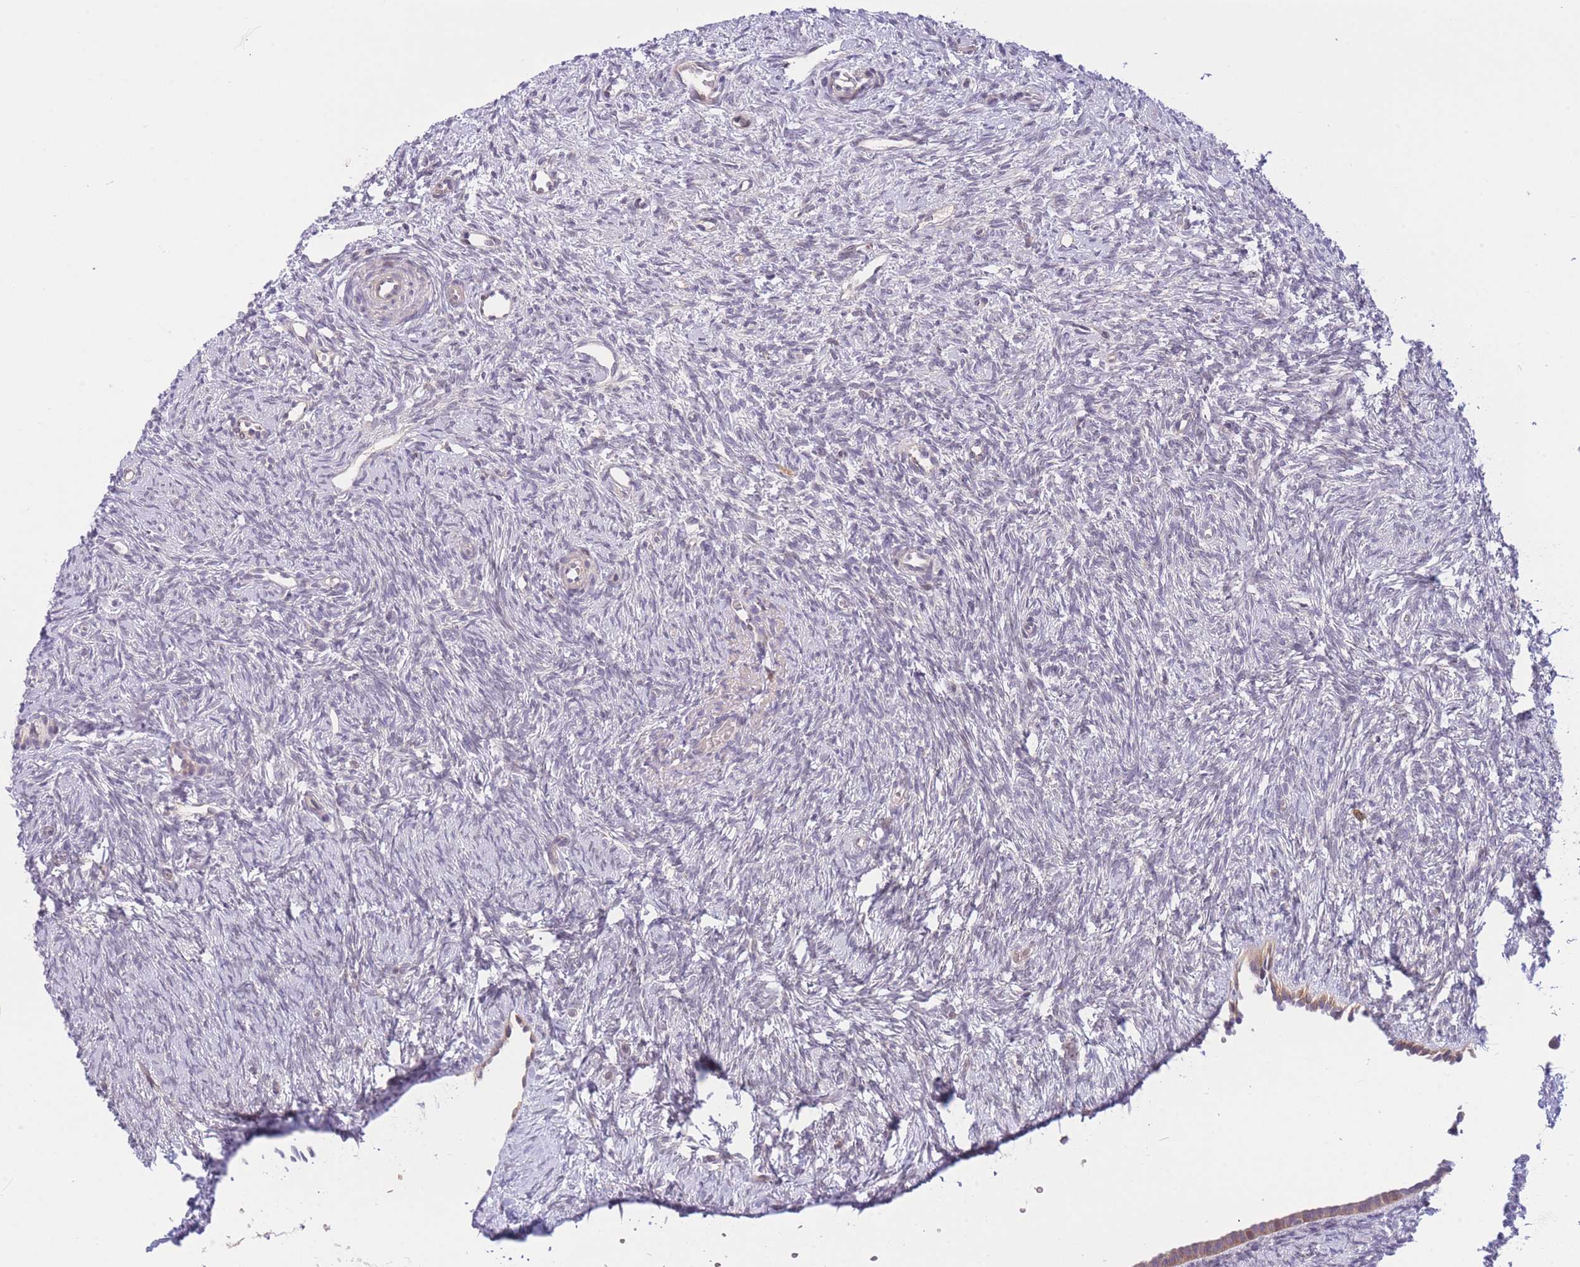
{"staining": {"intensity": "negative", "quantity": "none", "location": "none"}, "tissue": "ovary", "cell_type": "Ovarian stroma cells", "image_type": "normal", "snomed": [{"axis": "morphology", "description": "Normal tissue, NOS"}, {"axis": "topography", "description": "Ovary"}], "caption": "An immunohistochemistry (IHC) histopathology image of benign ovary is shown. There is no staining in ovarian stroma cells of ovary.", "gene": "CDC25B", "patient": {"sex": "female", "age": 51}}